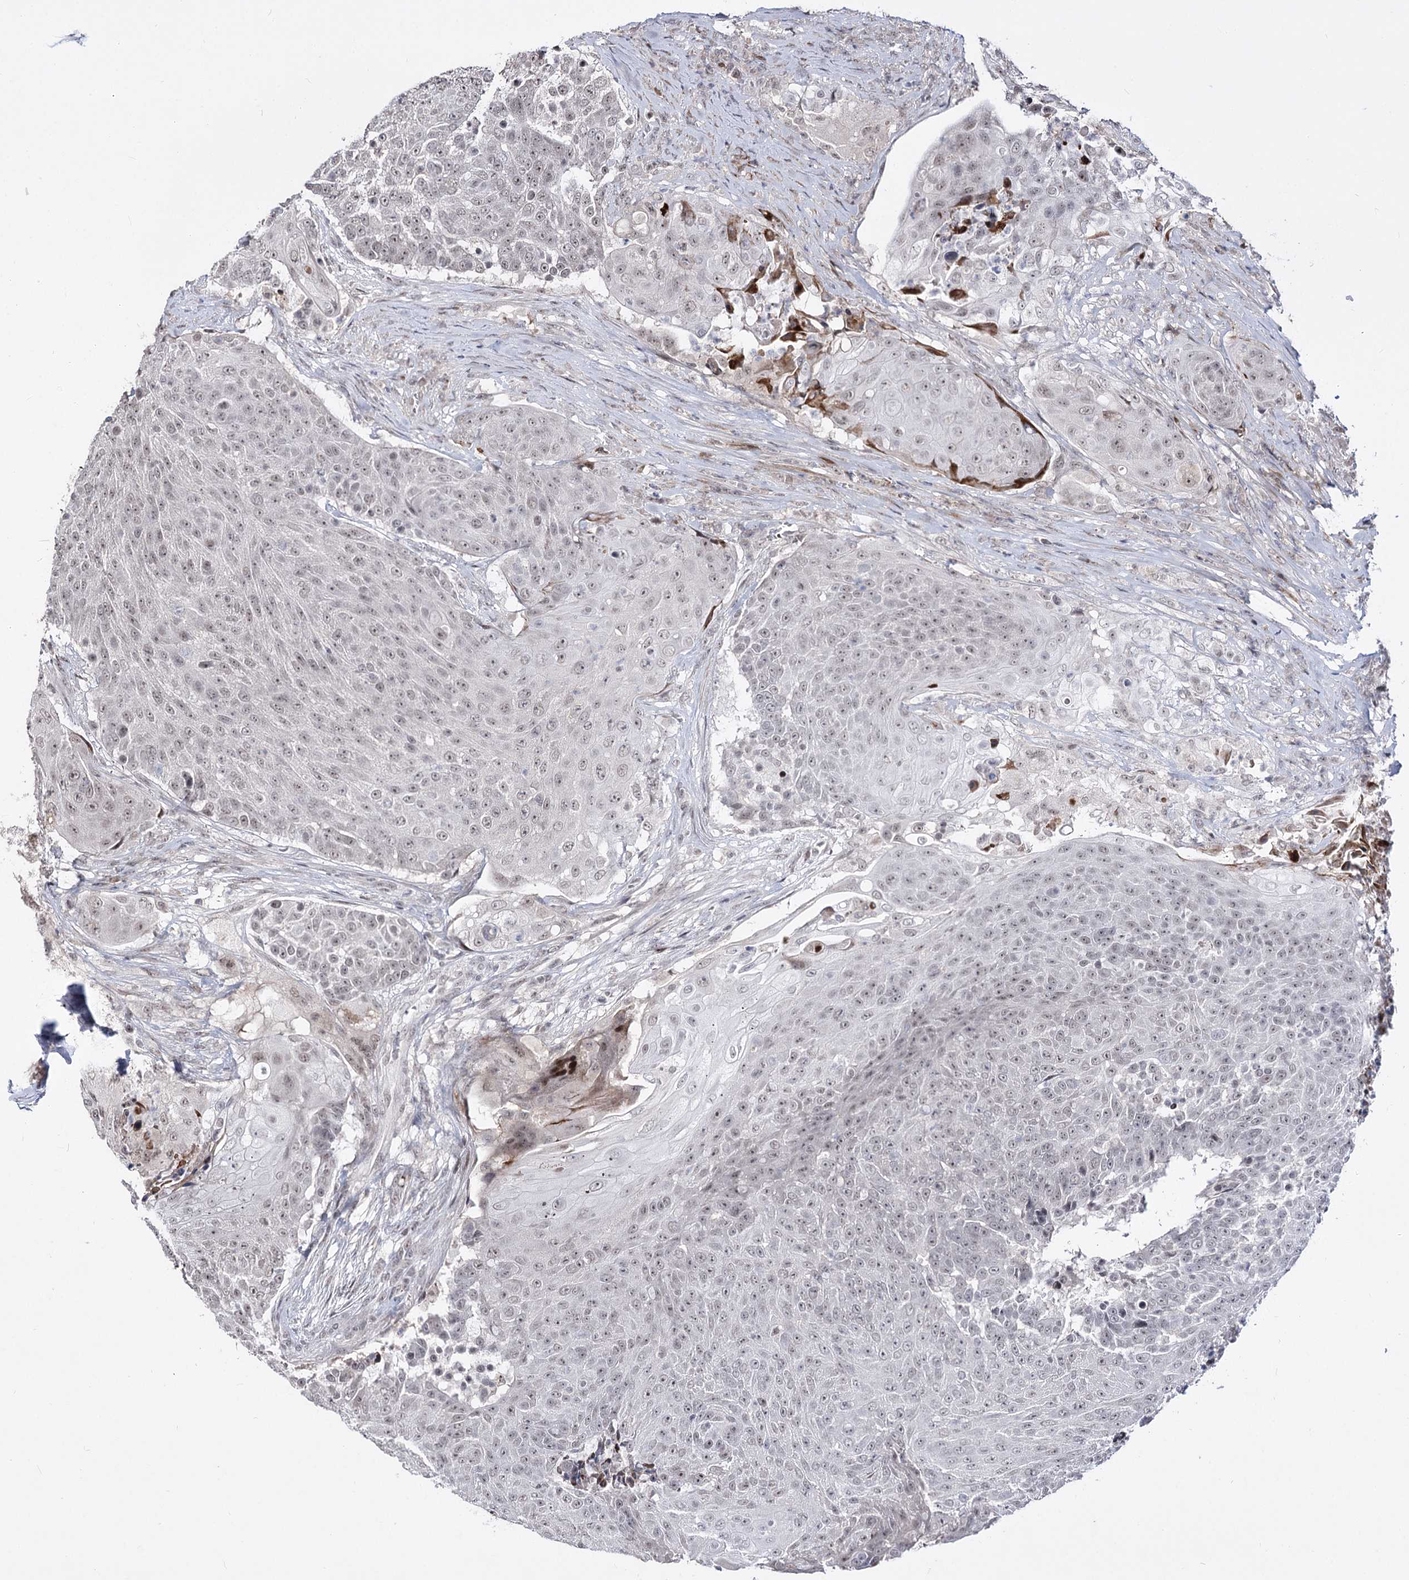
{"staining": {"intensity": "weak", "quantity": ">75%", "location": "nuclear"}, "tissue": "urothelial cancer", "cell_type": "Tumor cells", "image_type": "cancer", "snomed": [{"axis": "morphology", "description": "Urothelial carcinoma, High grade"}, {"axis": "topography", "description": "Urinary bladder"}], "caption": "Immunohistochemical staining of urothelial cancer displays weak nuclear protein expression in about >75% of tumor cells. (brown staining indicates protein expression, while blue staining denotes nuclei).", "gene": "STOX1", "patient": {"sex": "female", "age": 63}}